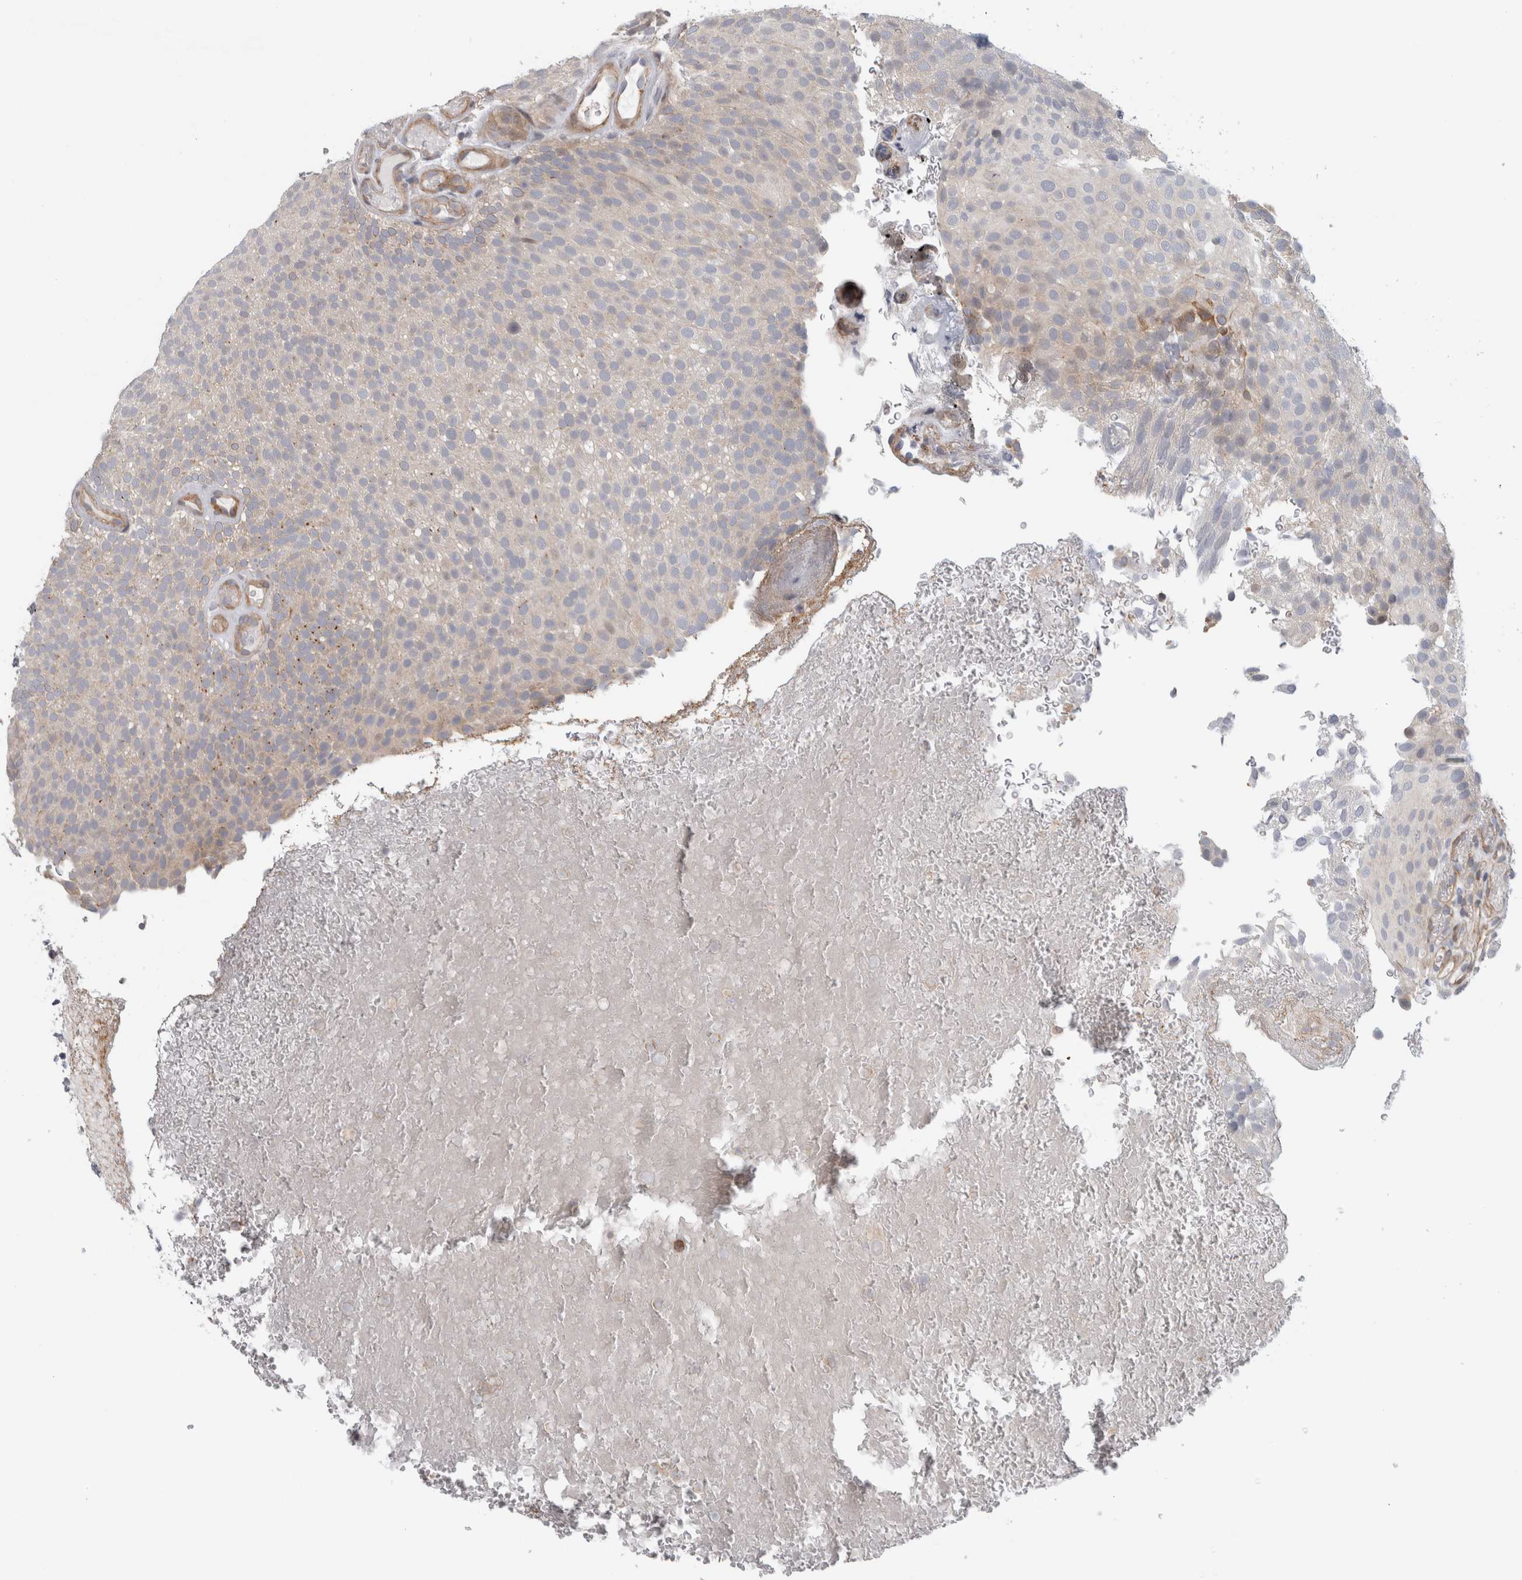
{"staining": {"intensity": "weak", "quantity": "<25%", "location": "cytoplasmic/membranous"}, "tissue": "urothelial cancer", "cell_type": "Tumor cells", "image_type": "cancer", "snomed": [{"axis": "morphology", "description": "Urothelial carcinoma, Low grade"}, {"axis": "topography", "description": "Urinary bladder"}], "caption": "Protein analysis of urothelial cancer reveals no significant expression in tumor cells.", "gene": "ZNF804B", "patient": {"sex": "male", "age": 78}}